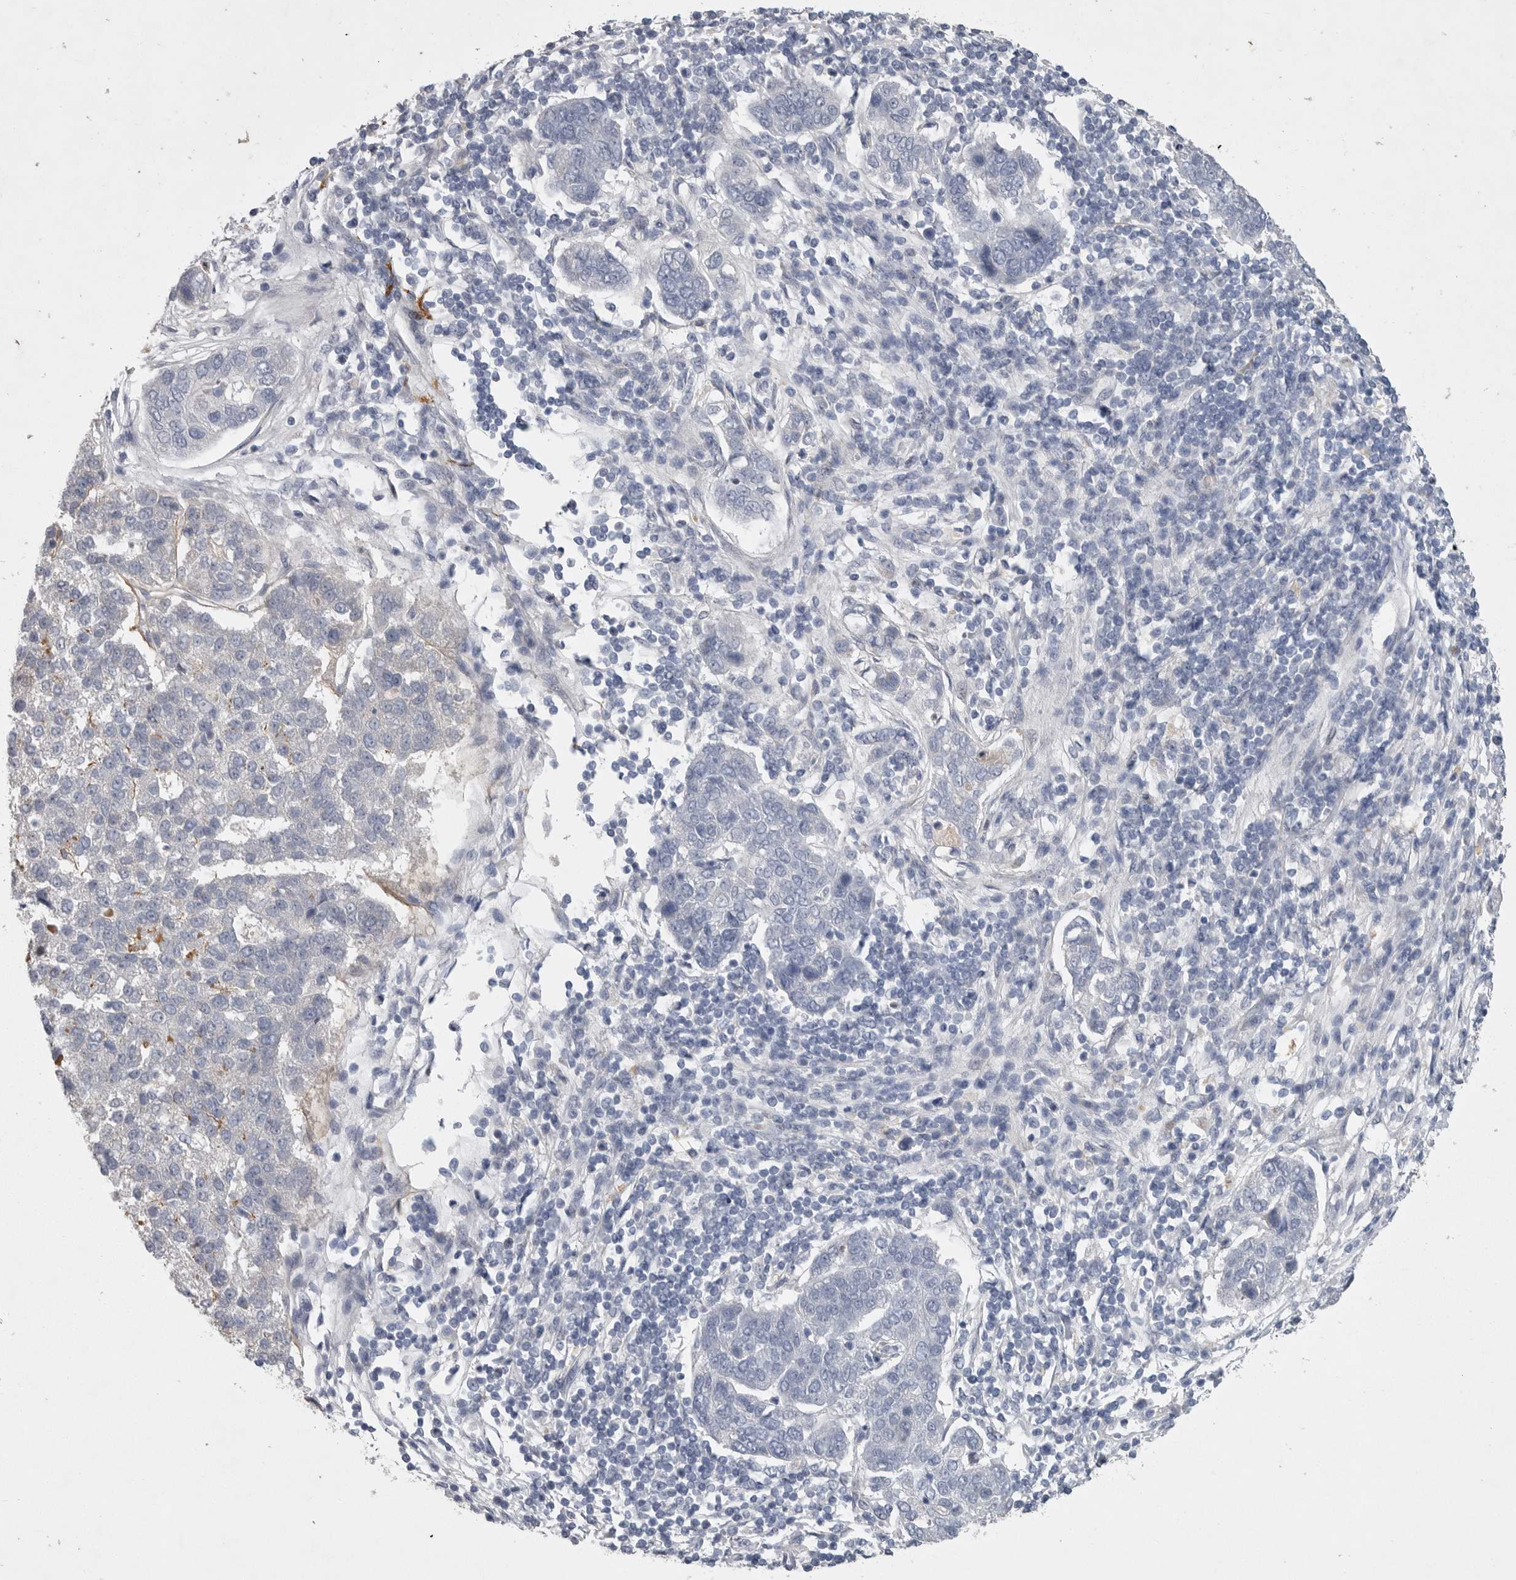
{"staining": {"intensity": "negative", "quantity": "none", "location": "none"}, "tissue": "pancreatic cancer", "cell_type": "Tumor cells", "image_type": "cancer", "snomed": [{"axis": "morphology", "description": "Adenocarcinoma, NOS"}, {"axis": "topography", "description": "Pancreas"}], "caption": "This is an immunohistochemistry photomicrograph of human pancreatic cancer. There is no expression in tumor cells.", "gene": "CRP", "patient": {"sex": "female", "age": 61}}